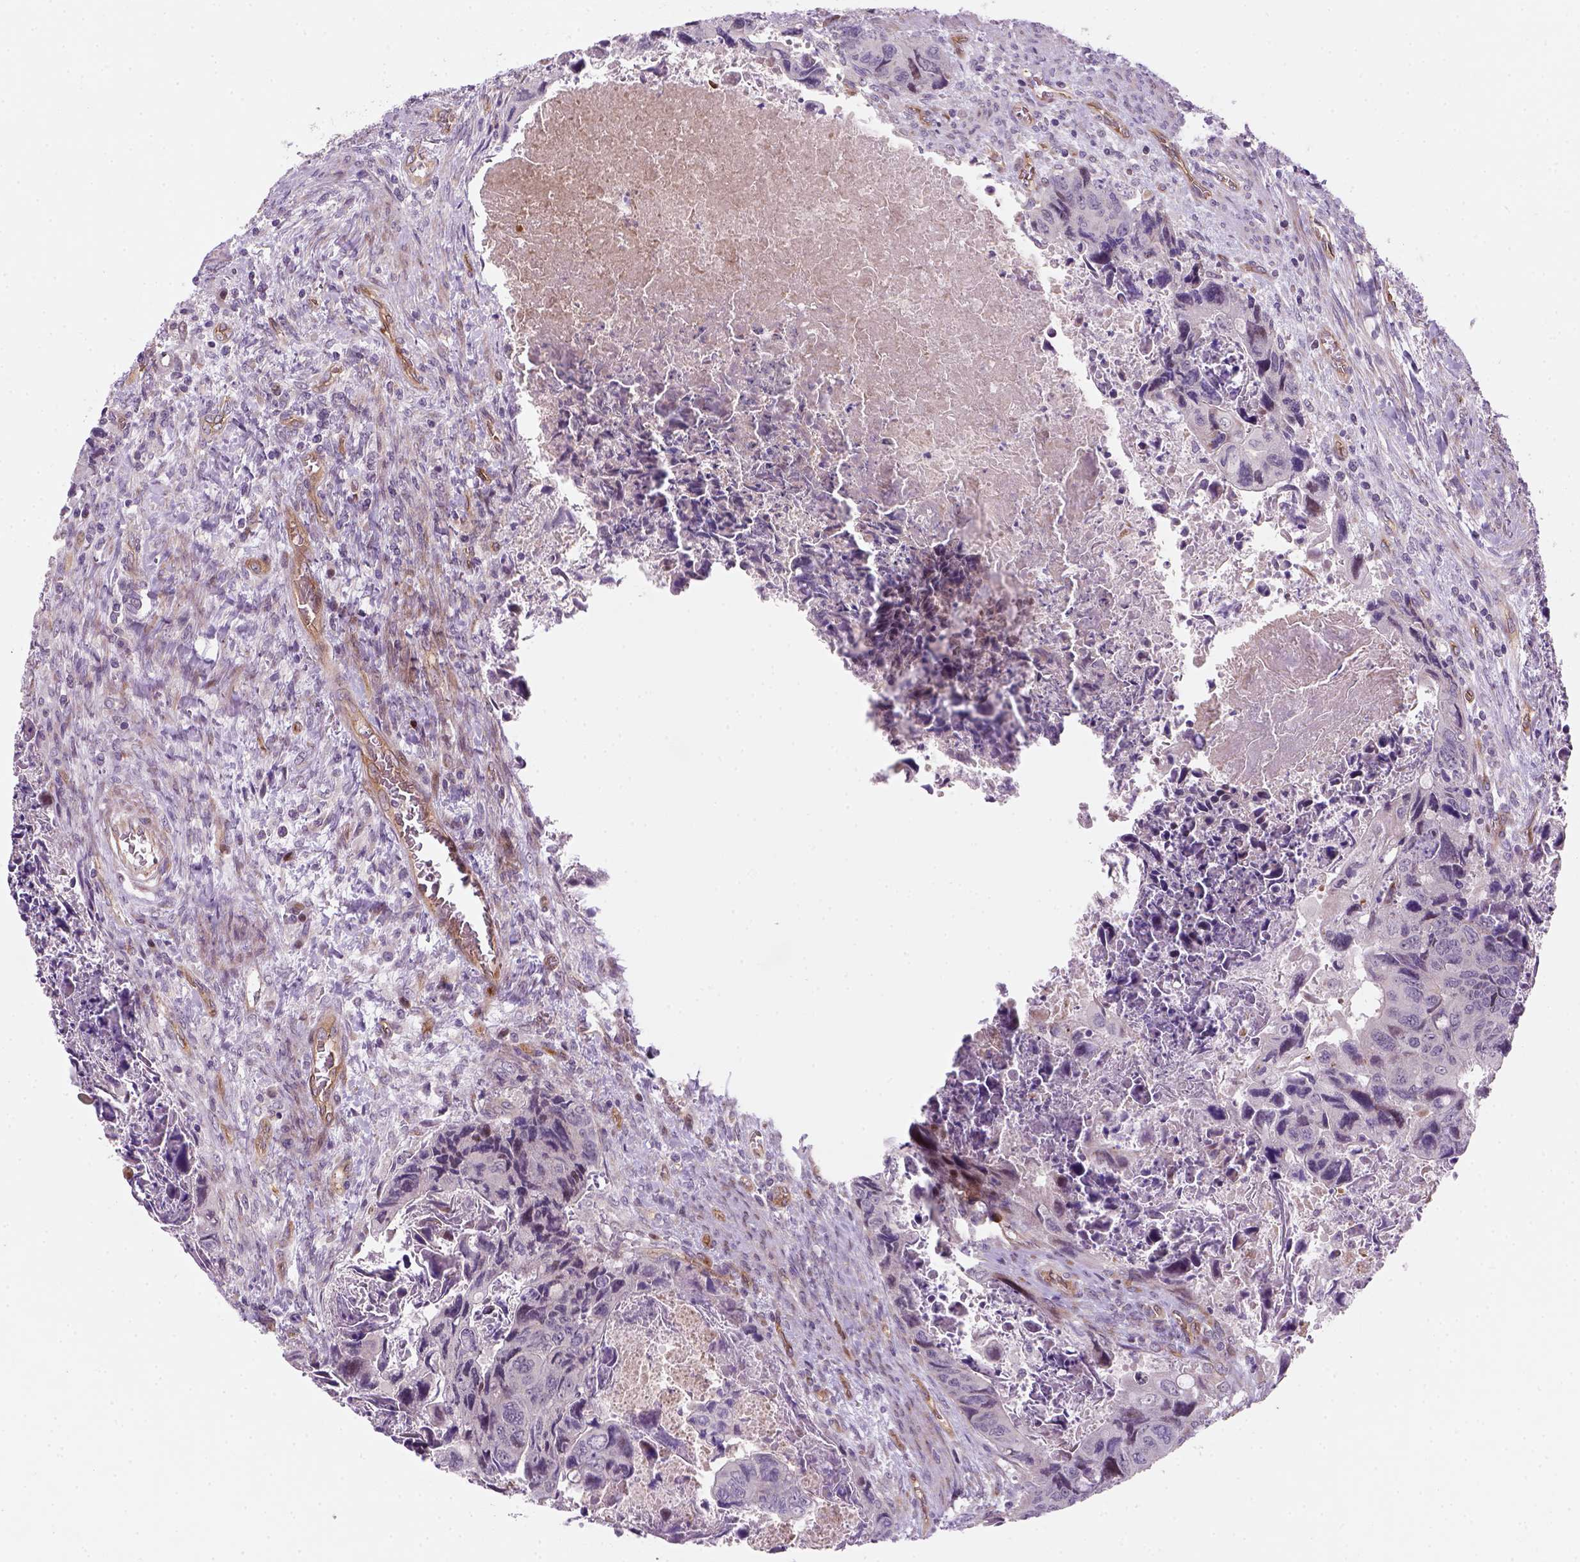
{"staining": {"intensity": "negative", "quantity": "none", "location": "none"}, "tissue": "colorectal cancer", "cell_type": "Tumor cells", "image_type": "cancer", "snomed": [{"axis": "morphology", "description": "Adenocarcinoma, NOS"}, {"axis": "topography", "description": "Rectum"}], "caption": "This is an IHC histopathology image of colorectal cancer. There is no staining in tumor cells.", "gene": "VSTM5", "patient": {"sex": "male", "age": 62}}